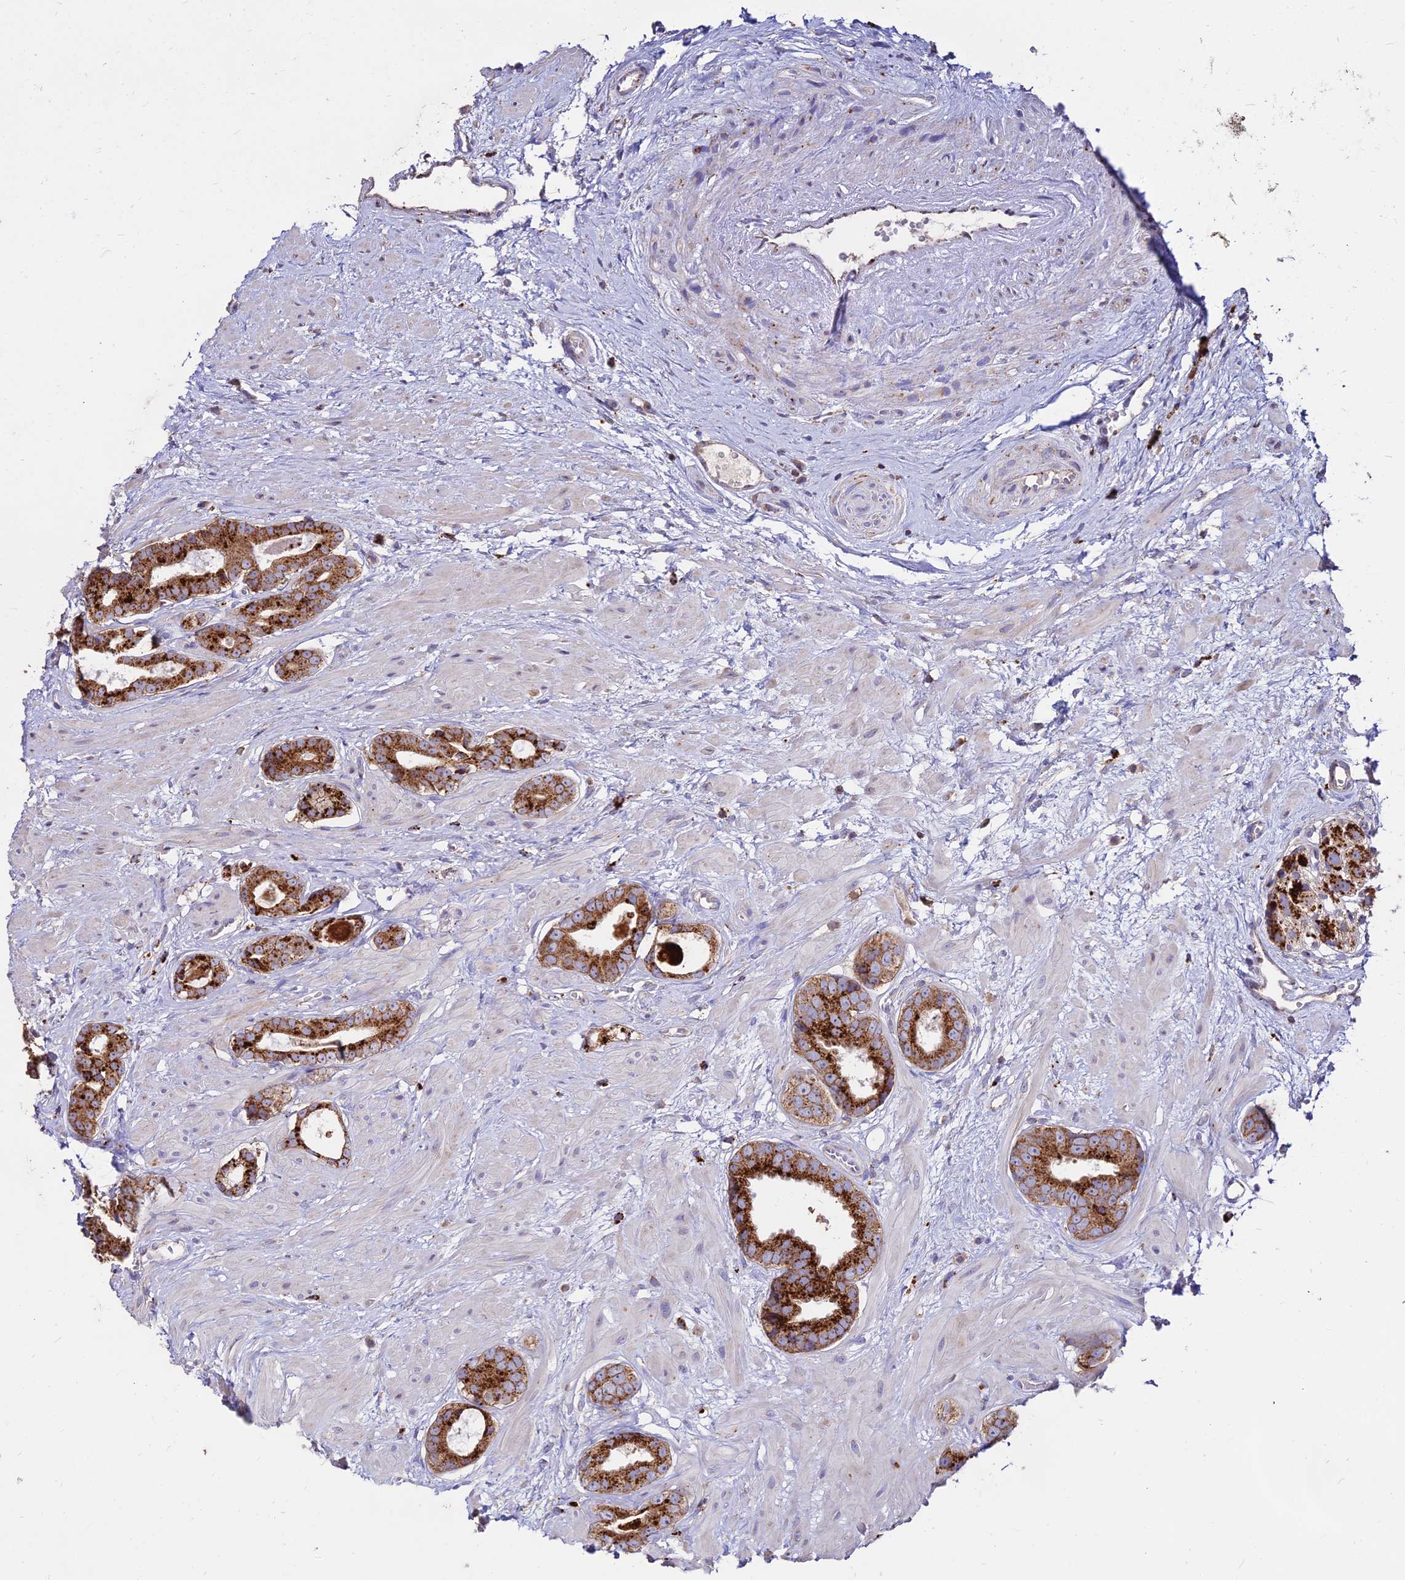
{"staining": {"intensity": "strong", "quantity": ">75%", "location": "cytoplasmic/membranous"}, "tissue": "prostate cancer", "cell_type": "Tumor cells", "image_type": "cancer", "snomed": [{"axis": "morphology", "description": "Adenocarcinoma, Low grade"}, {"axis": "topography", "description": "Prostate"}], "caption": "Prostate cancer was stained to show a protein in brown. There is high levels of strong cytoplasmic/membranous expression in approximately >75% of tumor cells.", "gene": "PNLIPRP3", "patient": {"sex": "male", "age": 64}}